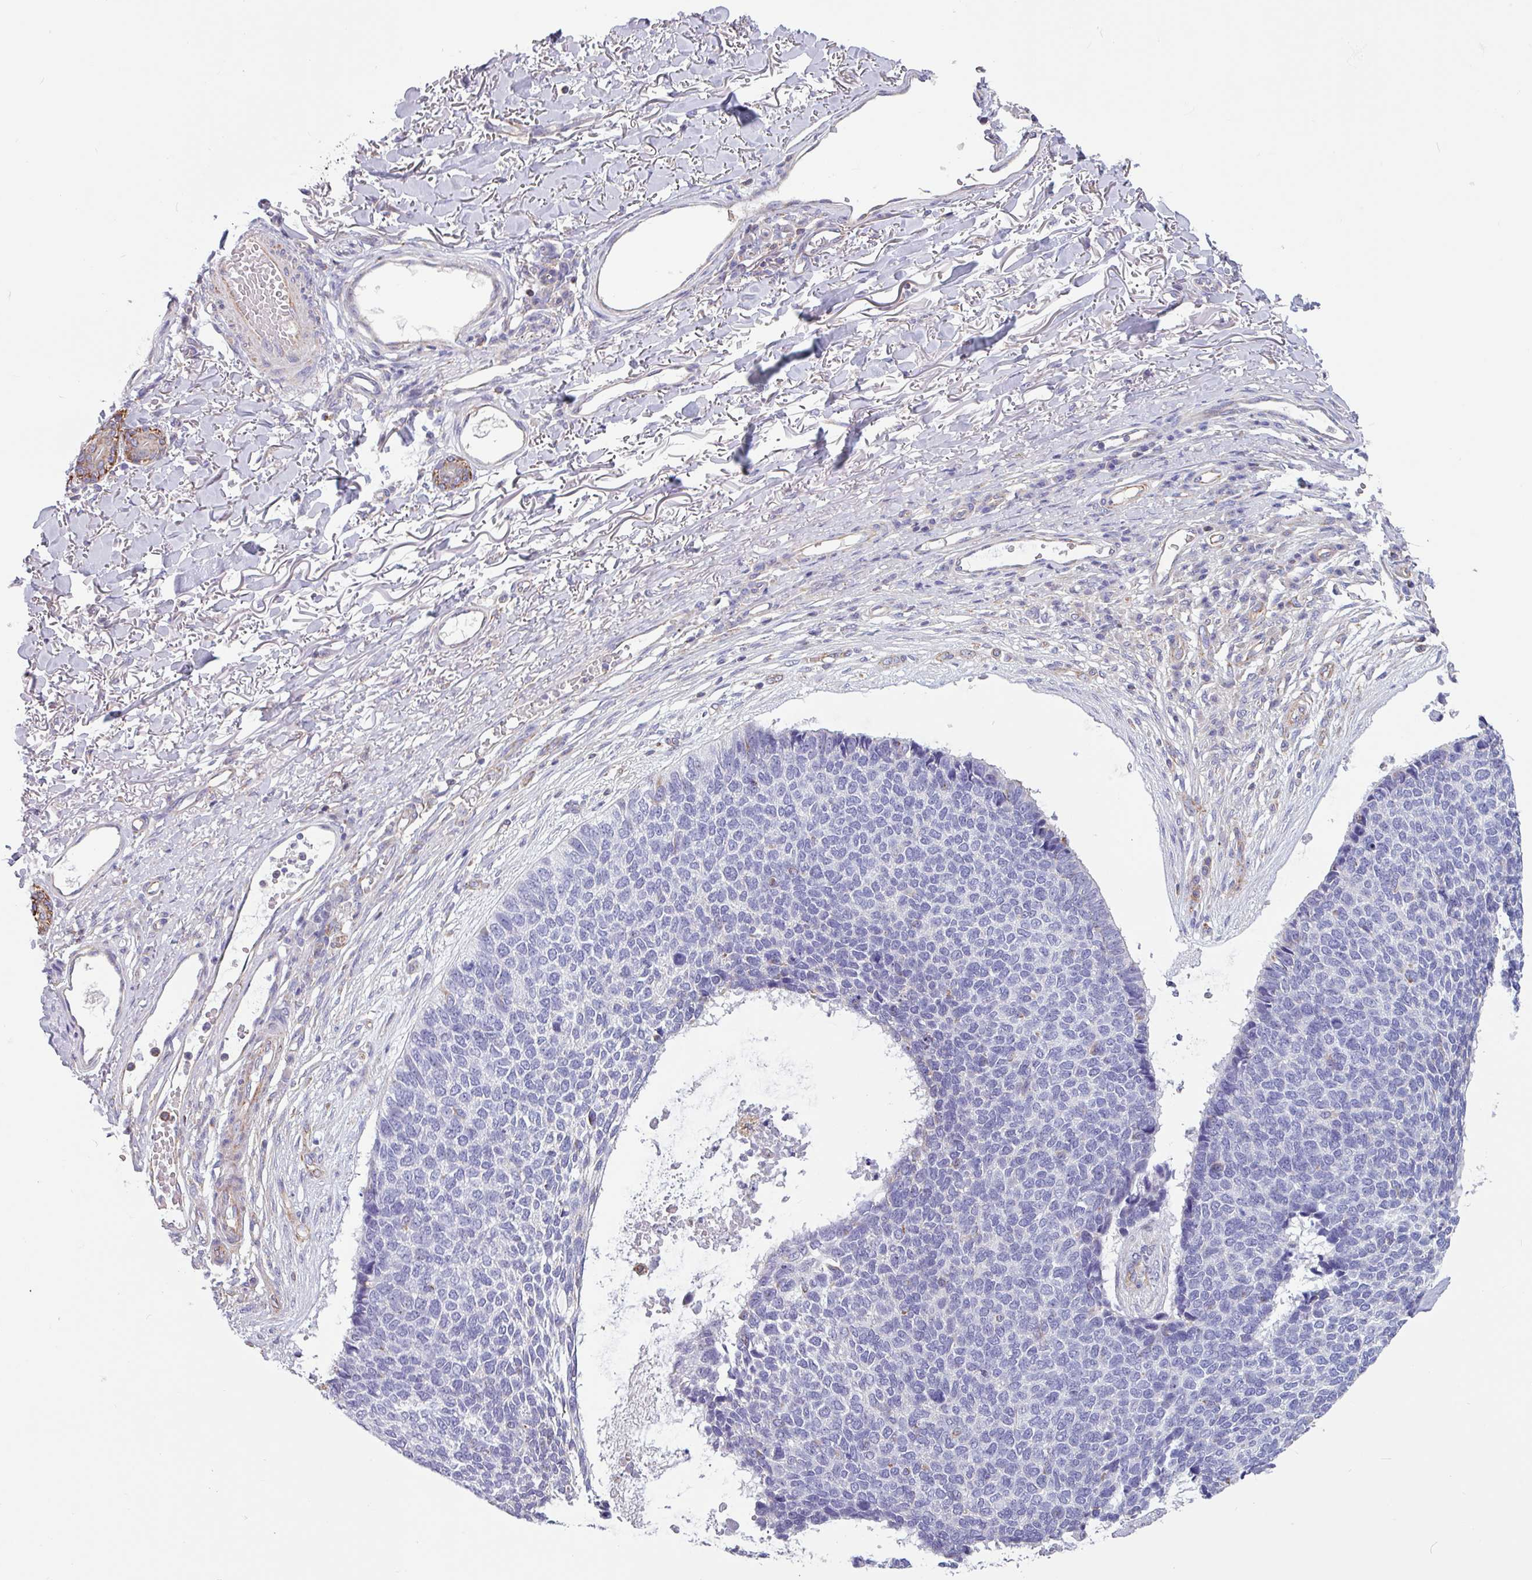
{"staining": {"intensity": "negative", "quantity": "none", "location": "none"}, "tissue": "skin cancer", "cell_type": "Tumor cells", "image_type": "cancer", "snomed": [{"axis": "morphology", "description": "Basal cell carcinoma"}, {"axis": "topography", "description": "Skin"}], "caption": "Skin cancer (basal cell carcinoma) was stained to show a protein in brown. There is no significant expression in tumor cells.", "gene": "CAMK1", "patient": {"sex": "female", "age": 84}}